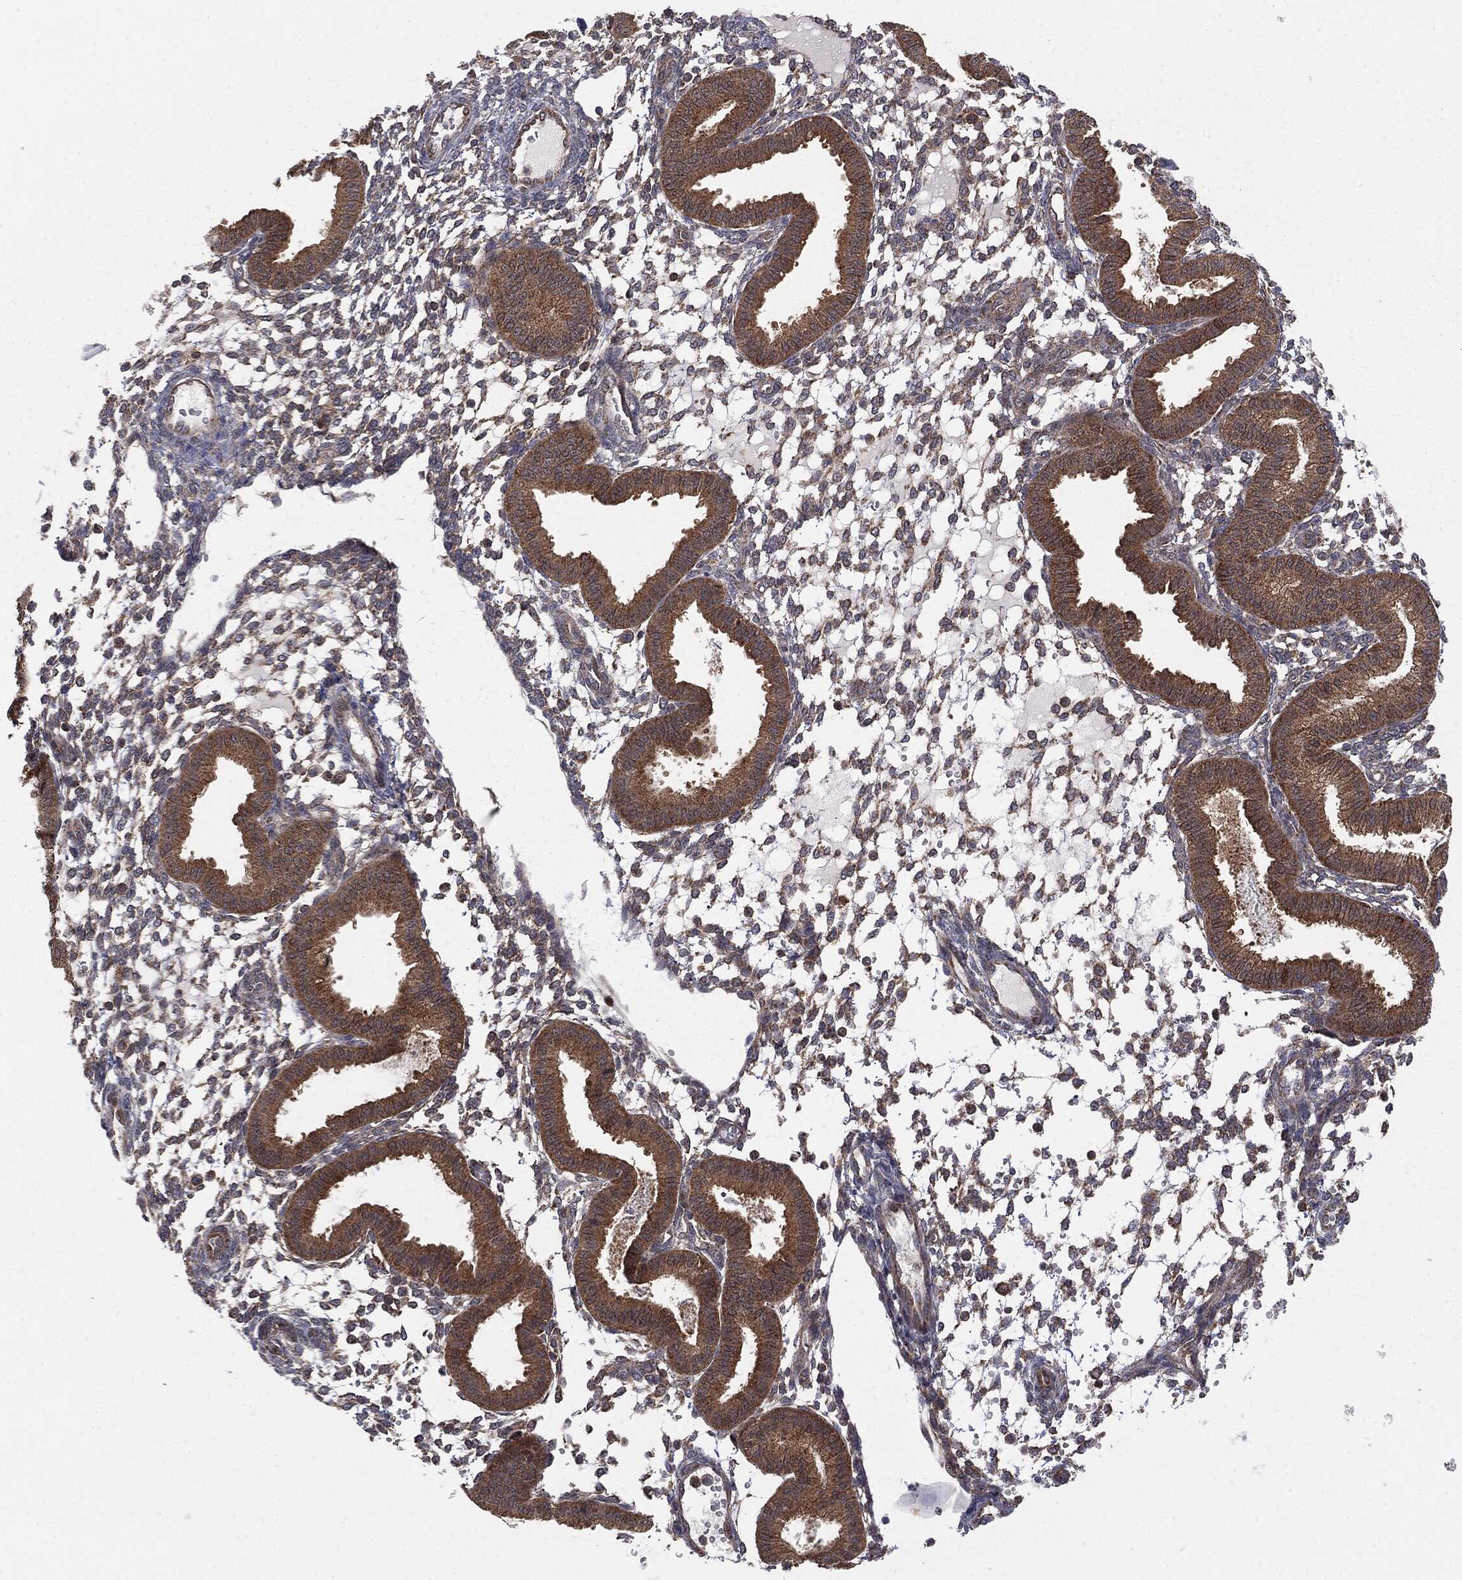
{"staining": {"intensity": "moderate", "quantity": "25%-75%", "location": "cytoplasmic/membranous"}, "tissue": "endometrium", "cell_type": "Cells in endometrial stroma", "image_type": "normal", "snomed": [{"axis": "morphology", "description": "Normal tissue, NOS"}, {"axis": "topography", "description": "Endometrium"}], "caption": "Moderate cytoplasmic/membranous protein expression is seen in about 25%-75% of cells in endometrial stroma in endometrium. The protein of interest is shown in brown color, while the nuclei are stained blue.", "gene": "MTOR", "patient": {"sex": "female", "age": 43}}